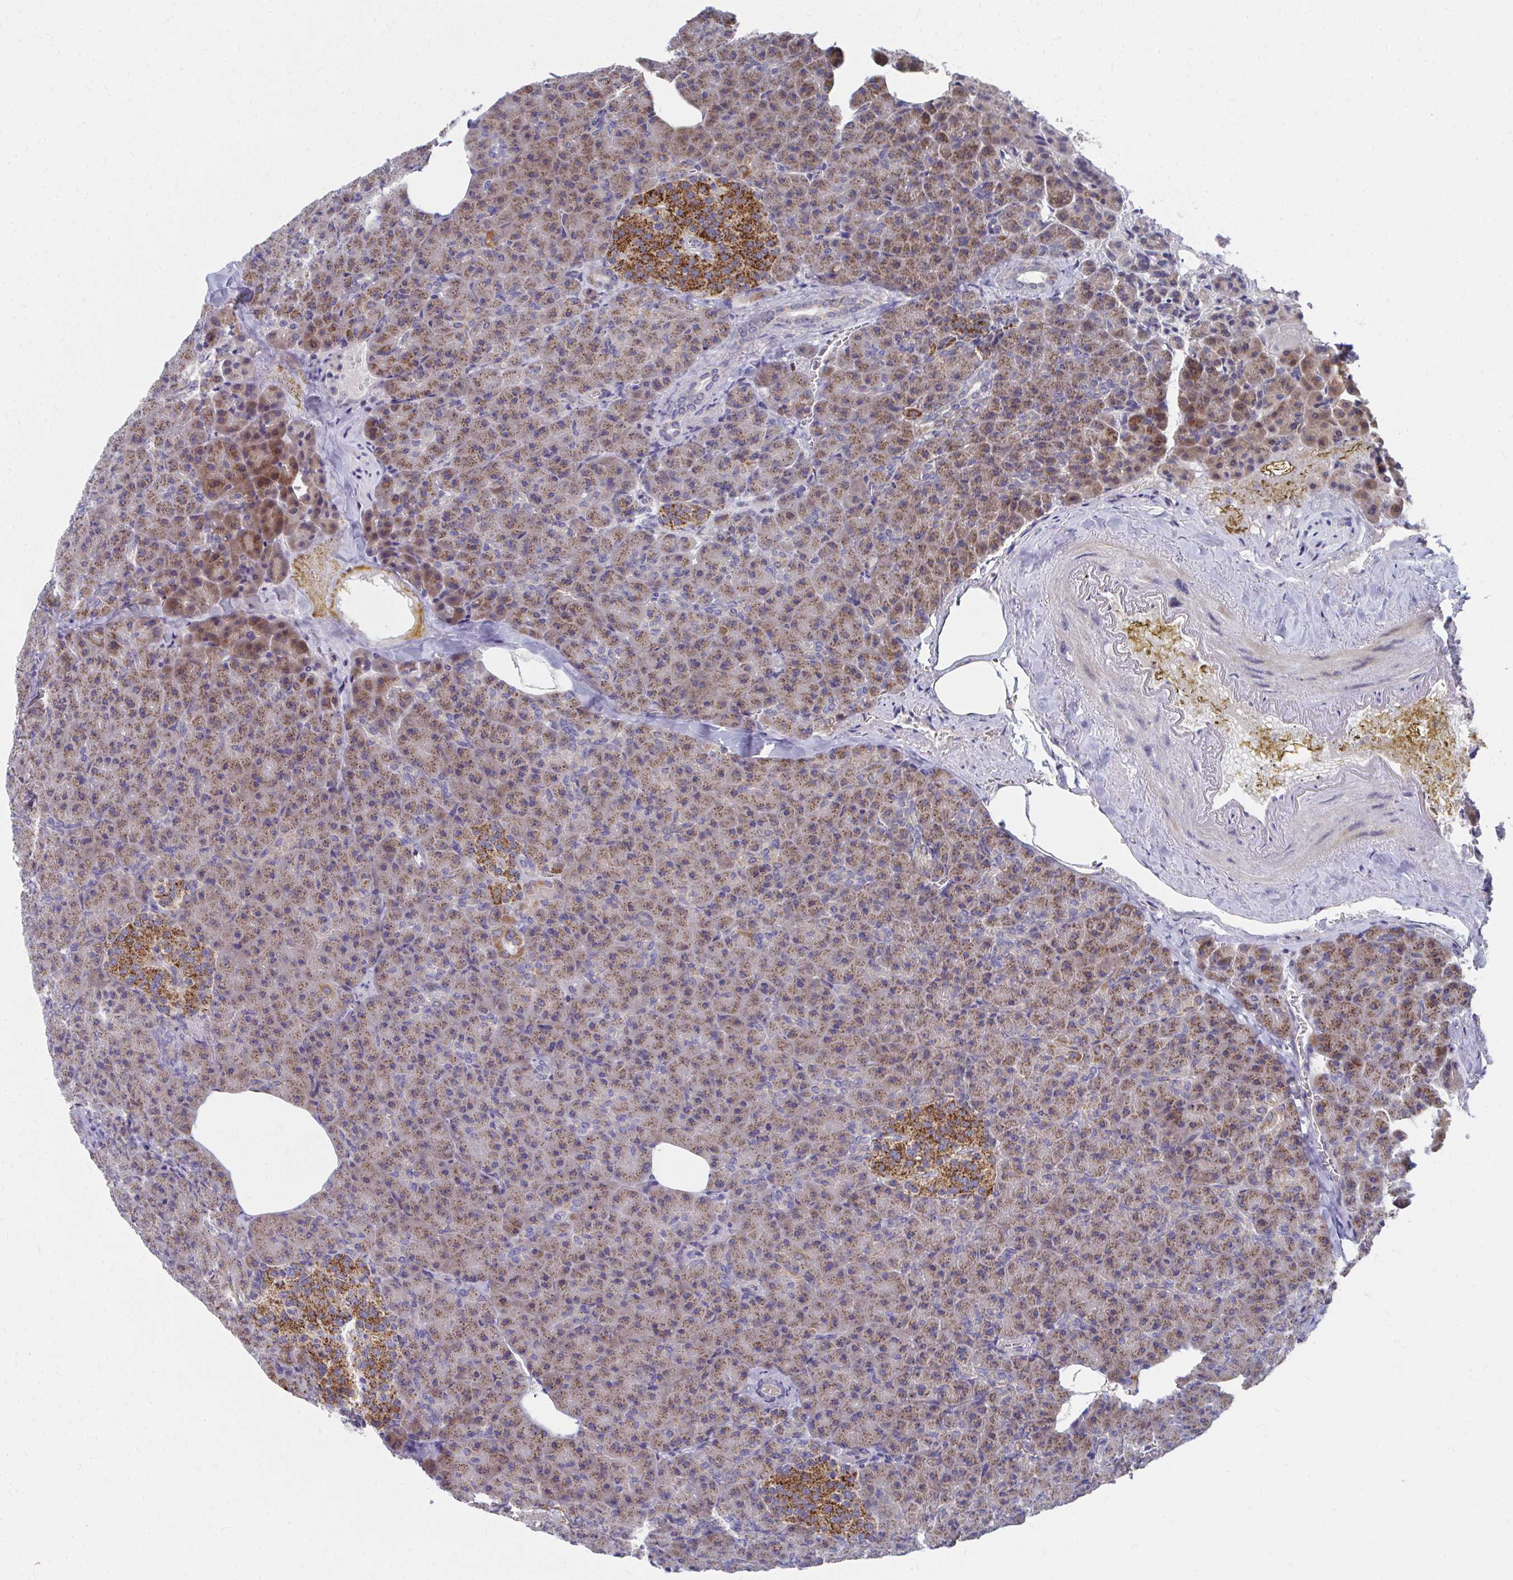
{"staining": {"intensity": "moderate", "quantity": ">75%", "location": "cytoplasmic/membranous"}, "tissue": "pancreas", "cell_type": "Exocrine glandular cells", "image_type": "normal", "snomed": [{"axis": "morphology", "description": "Normal tissue, NOS"}, {"axis": "topography", "description": "Pancreas"}], "caption": "The immunohistochemical stain highlights moderate cytoplasmic/membranous expression in exocrine glandular cells of benign pancreas.", "gene": "PEX3", "patient": {"sex": "female", "age": 74}}